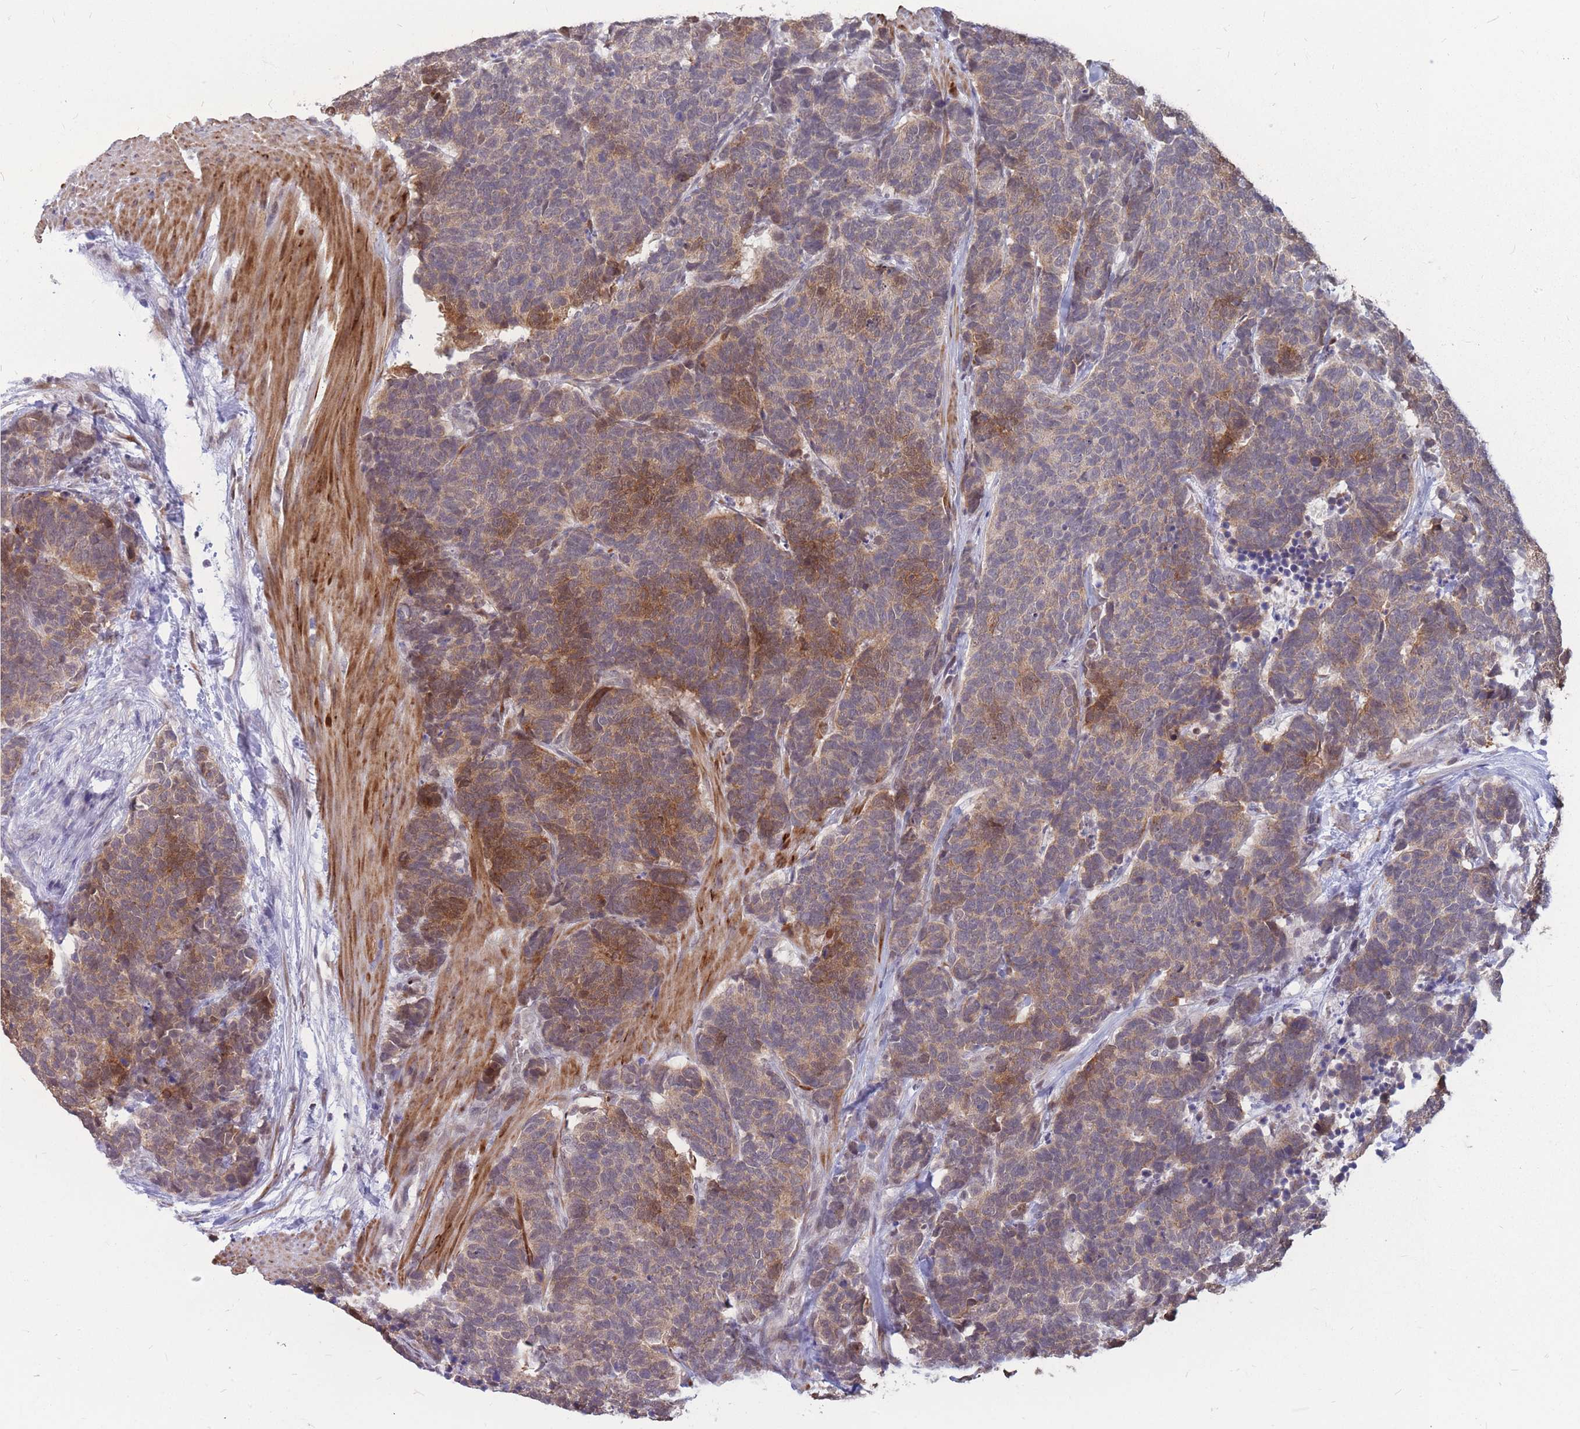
{"staining": {"intensity": "moderate", "quantity": ">75%", "location": "cytoplasmic/membranous"}, "tissue": "carcinoid", "cell_type": "Tumor cells", "image_type": "cancer", "snomed": [{"axis": "morphology", "description": "Carcinoma, NOS"}, {"axis": "morphology", "description": "Carcinoid, malignant, NOS"}, {"axis": "topography", "description": "Urinary bladder"}], "caption": "Immunohistochemical staining of human carcinoid exhibits medium levels of moderate cytoplasmic/membranous staining in about >75% of tumor cells.", "gene": "ADD2", "patient": {"sex": "male", "age": 57}}